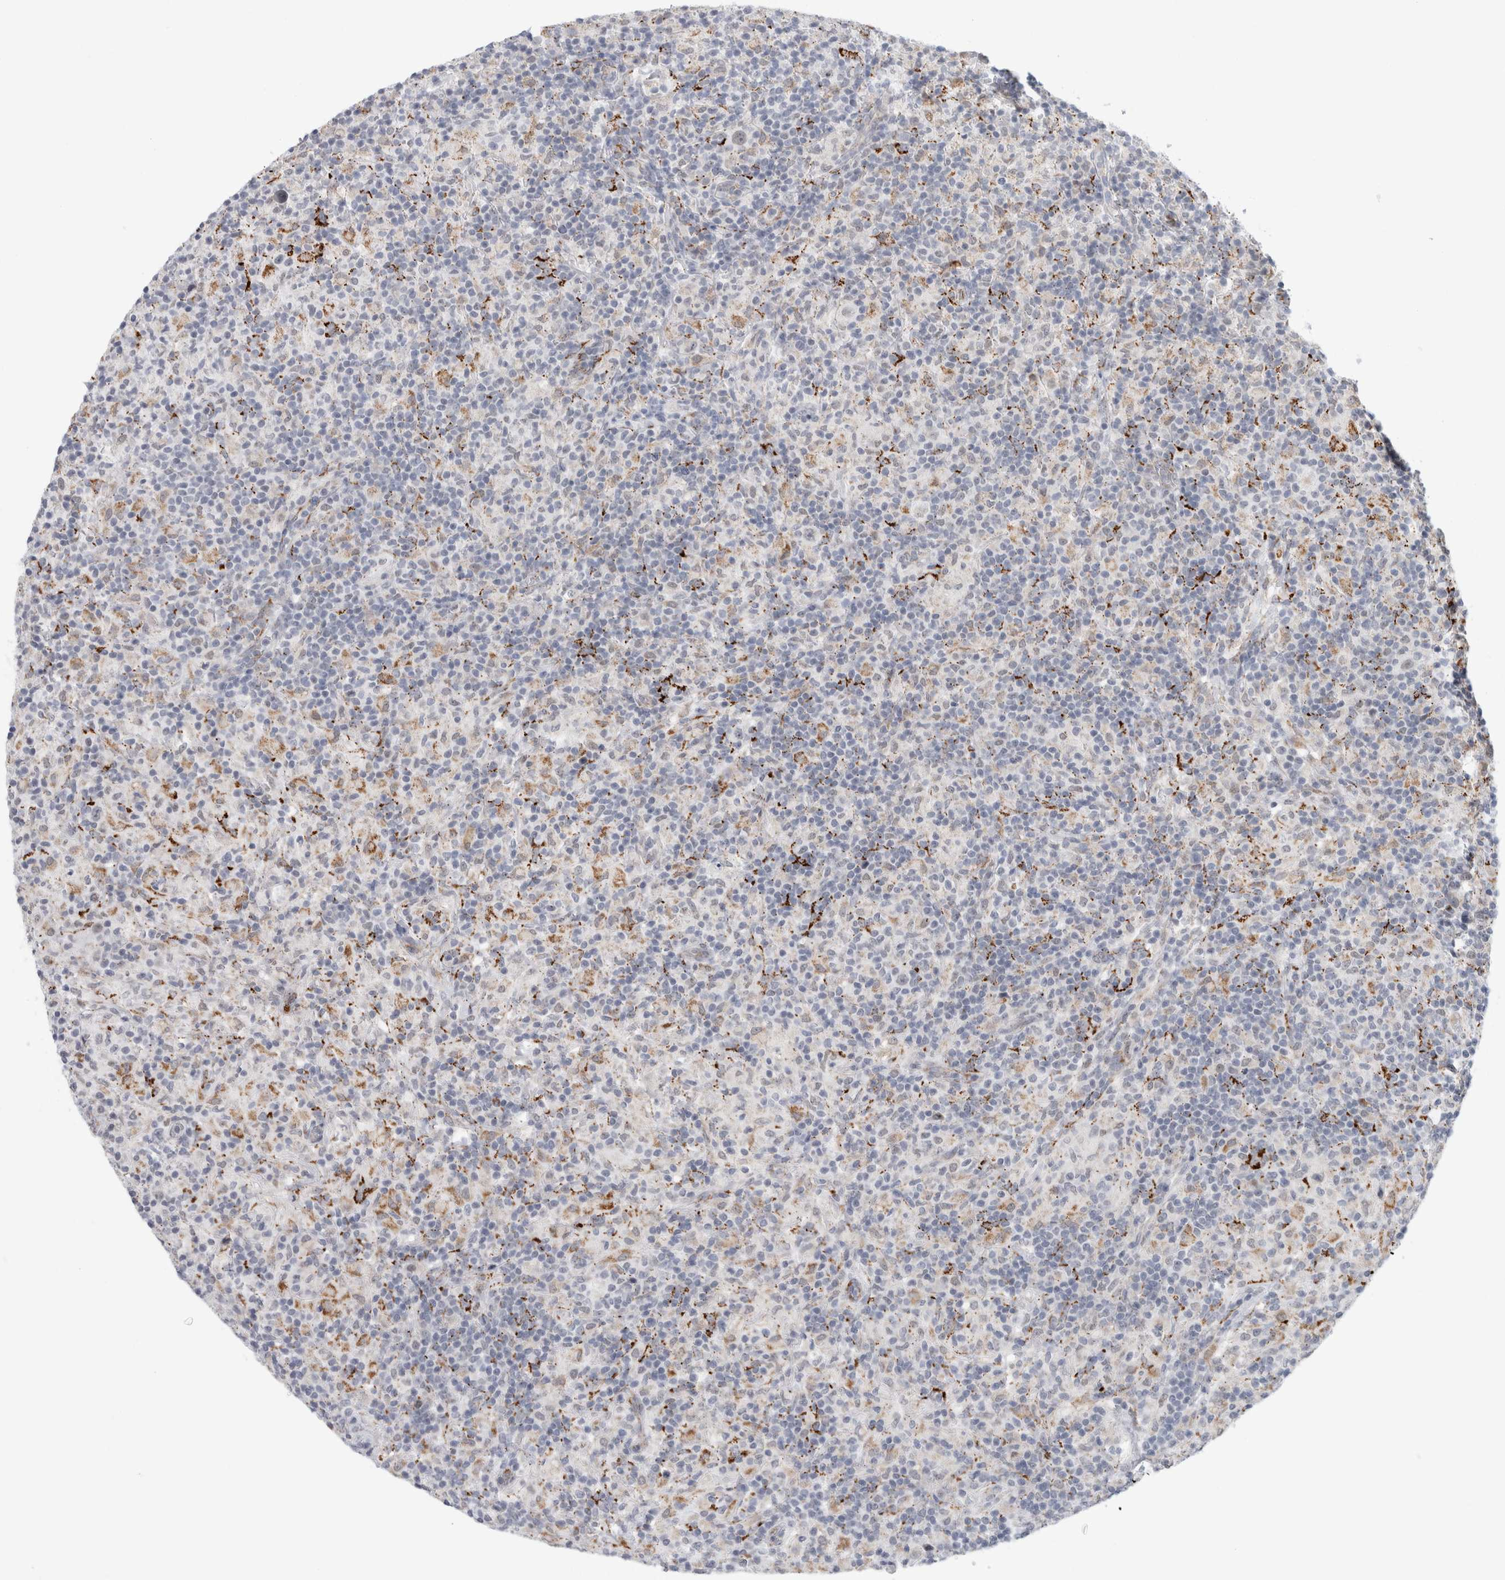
{"staining": {"intensity": "negative", "quantity": "none", "location": "none"}, "tissue": "lymphoma", "cell_type": "Tumor cells", "image_type": "cancer", "snomed": [{"axis": "morphology", "description": "Hodgkin's disease, NOS"}, {"axis": "topography", "description": "Lymph node"}], "caption": "The immunohistochemistry (IHC) photomicrograph has no significant expression in tumor cells of Hodgkin's disease tissue. (Stains: DAB (3,3'-diaminobenzidine) IHC with hematoxylin counter stain, Microscopy: brightfield microscopy at high magnification).", "gene": "NIPA1", "patient": {"sex": "male", "age": 70}}